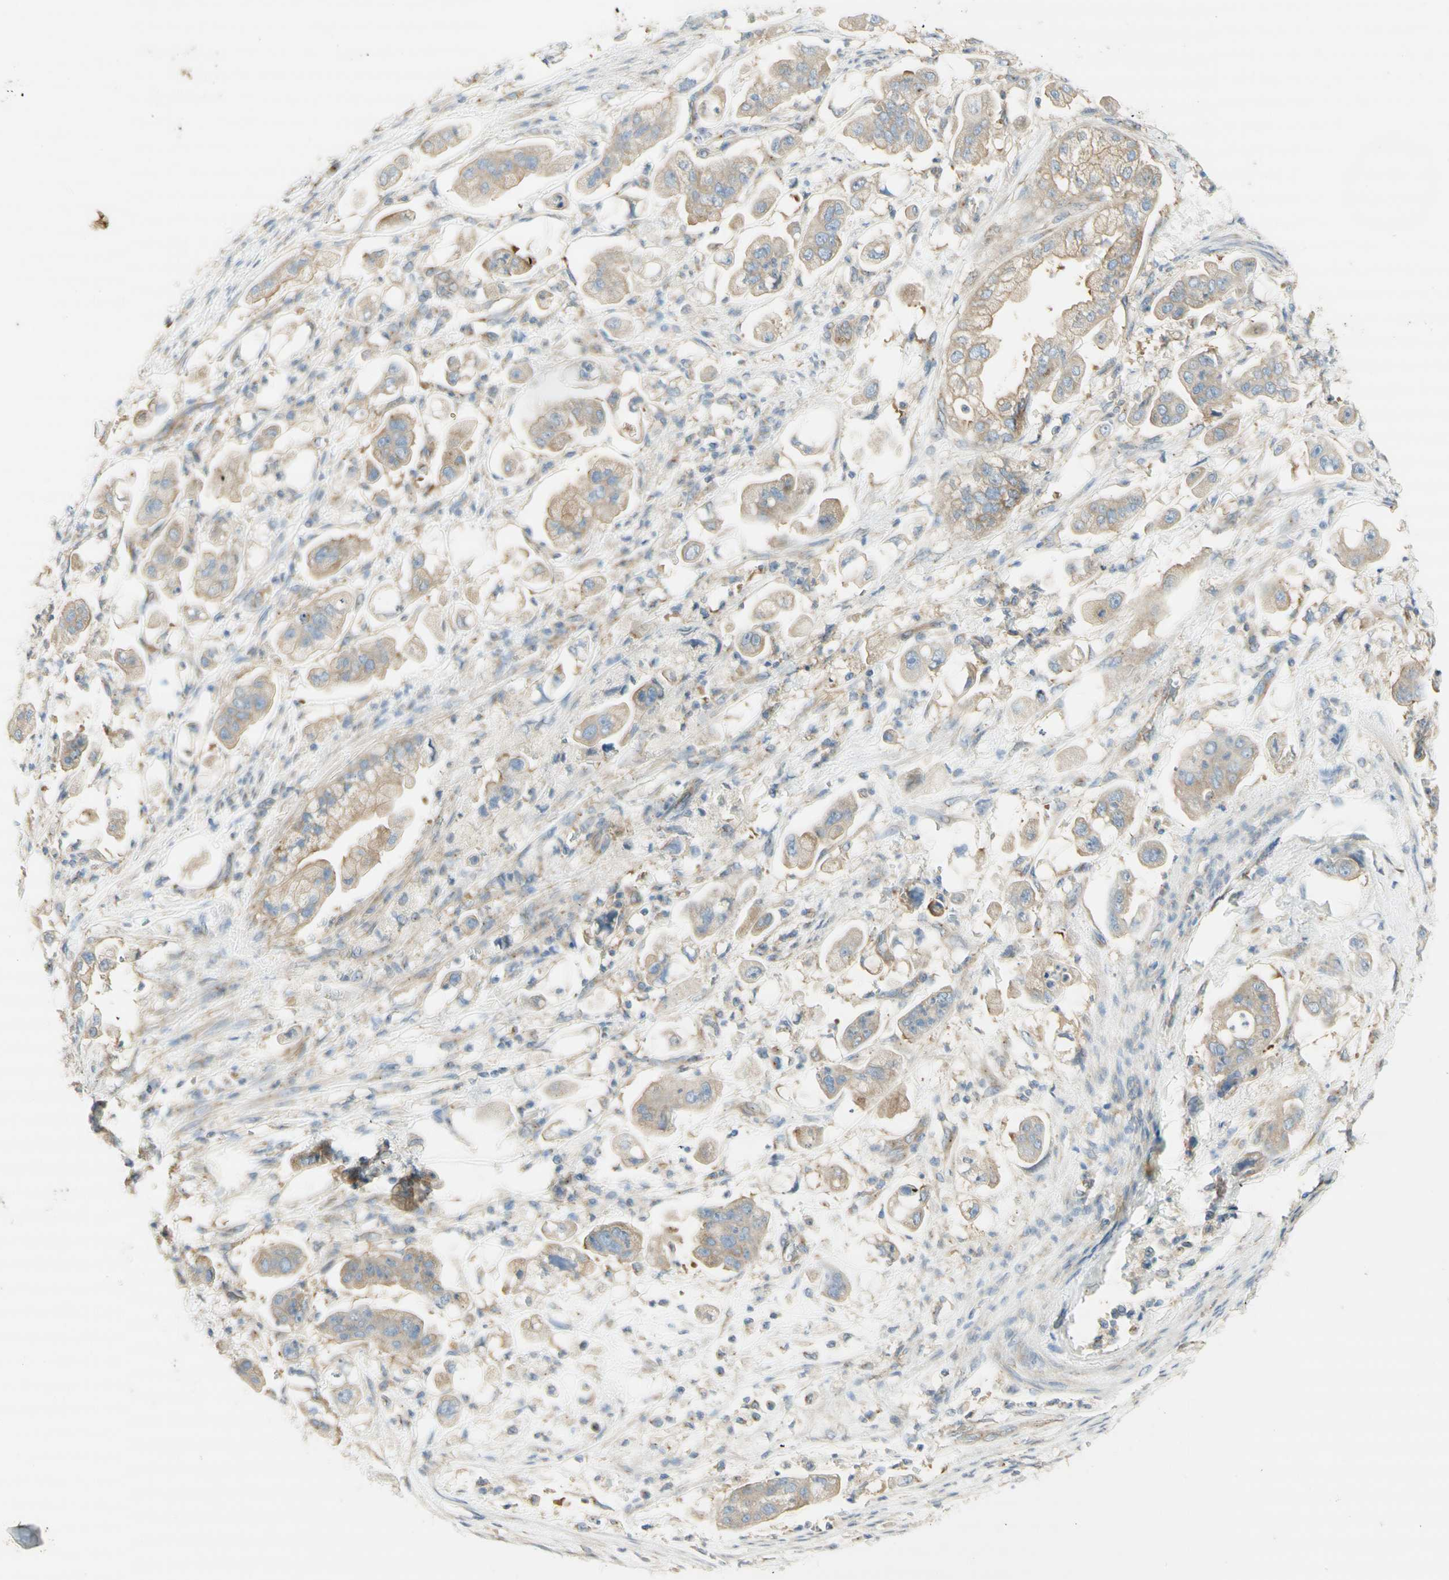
{"staining": {"intensity": "weak", "quantity": ">75%", "location": "cytoplasmic/membranous"}, "tissue": "stomach cancer", "cell_type": "Tumor cells", "image_type": "cancer", "snomed": [{"axis": "morphology", "description": "Adenocarcinoma, NOS"}, {"axis": "topography", "description": "Stomach"}], "caption": "Human stomach cancer stained with a protein marker demonstrates weak staining in tumor cells.", "gene": "DYNC1H1", "patient": {"sex": "male", "age": 62}}